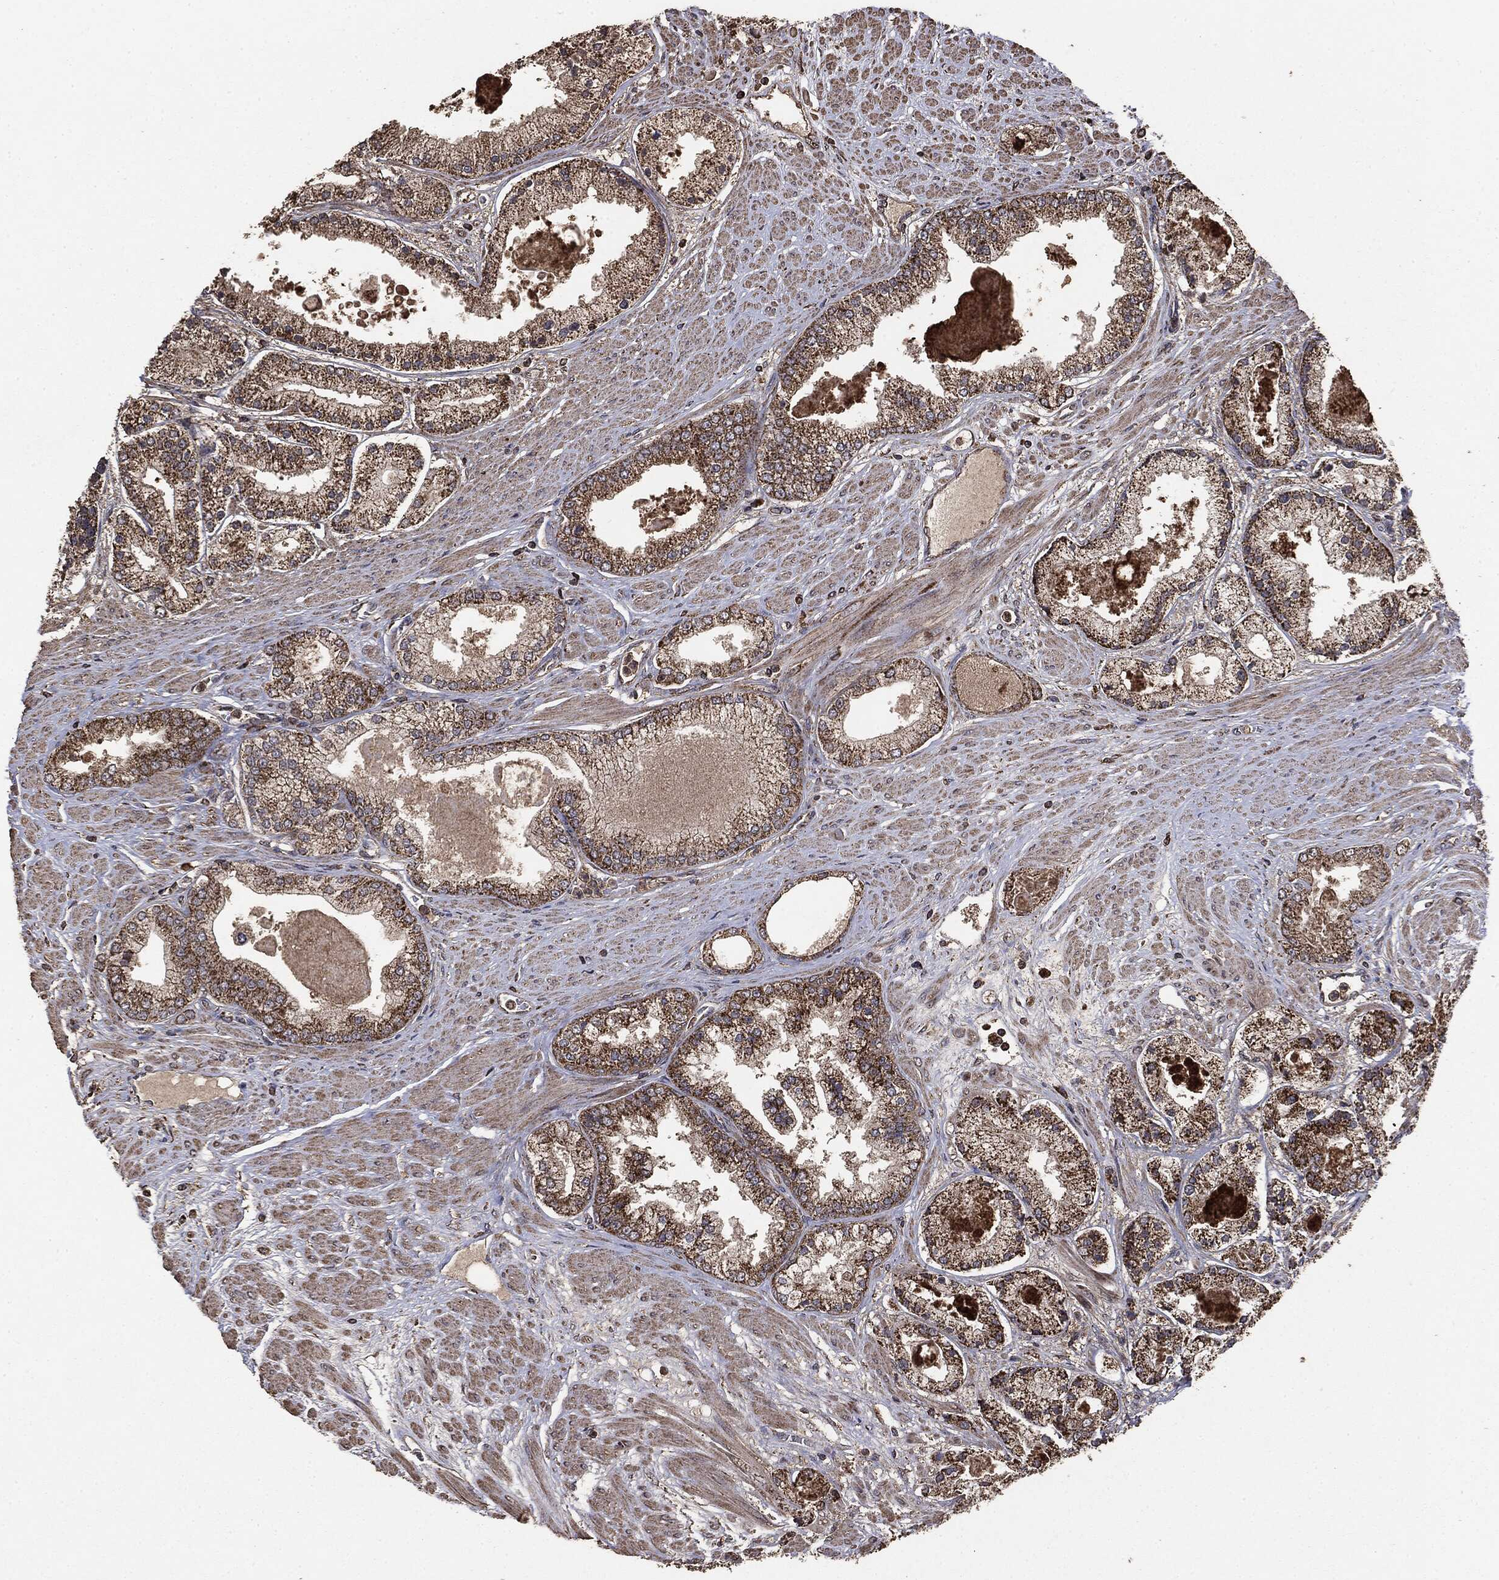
{"staining": {"intensity": "moderate", "quantity": ">75%", "location": "cytoplasmic/membranous"}, "tissue": "prostate cancer", "cell_type": "Tumor cells", "image_type": "cancer", "snomed": [{"axis": "morphology", "description": "Adenocarcinoma, High grade"}, {"axis": "topography", "description": "Prostate"}], "caption": "Immunohistochemistry of human prostate cancer (high-grade adenocarcinoma) reveals medium levels of moderate cytoplasmic/membranous positivity in about >75% of tumor cells.", "gene": "MTOR", "patient": {"sex": "male", "age": 67}}